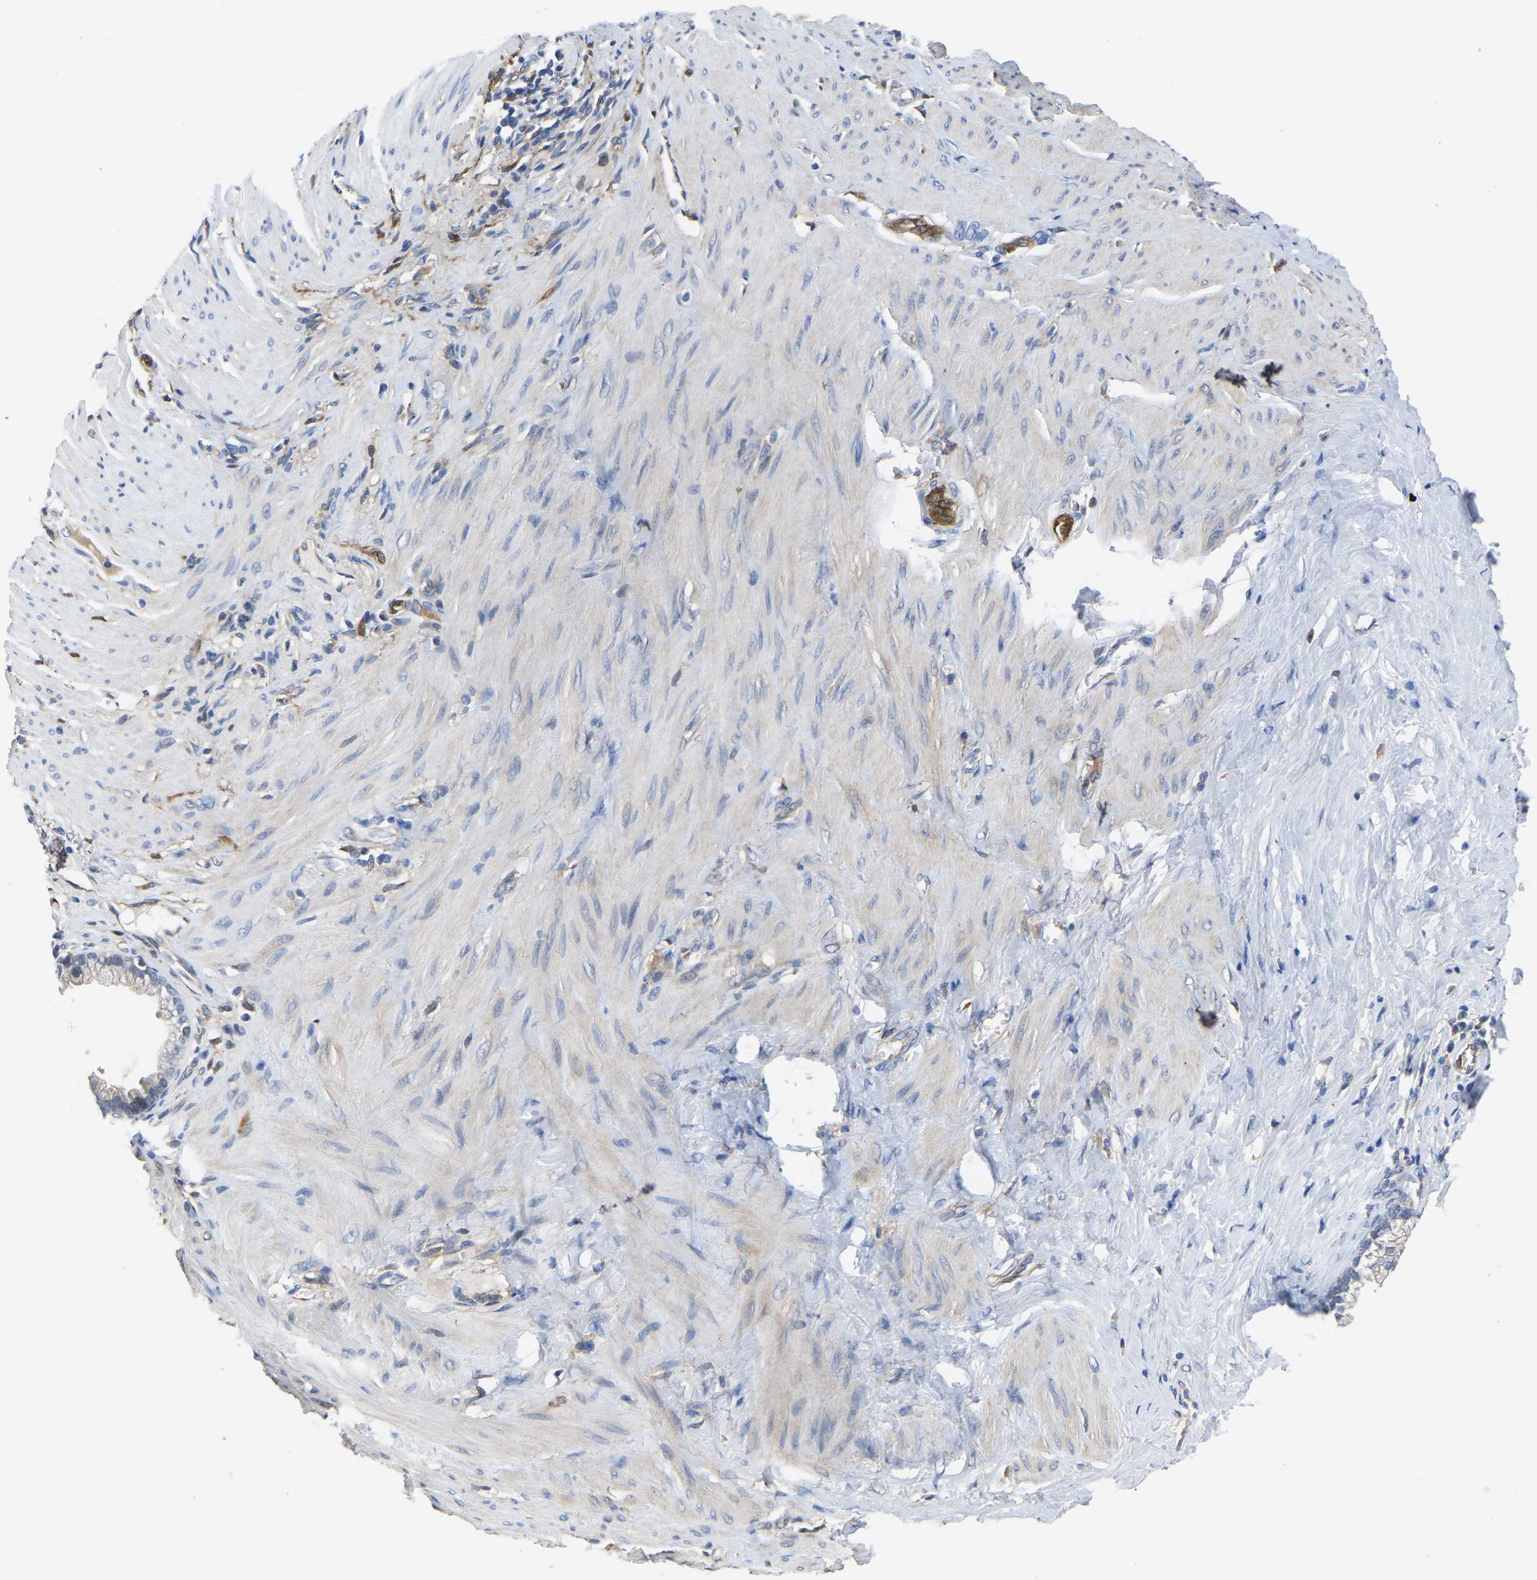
{"staining": {"intensity": "negative", "quantity": "none", "location": "none"}, "tissue": "pancreatic cancer", "cell_type": "Tumor cells", "image_type": "cancer", "snomed": [{"axis": "morphology", "description": "Adenocarcinoma, NOS"}, {"axis": "topography", "description": "Pancreas"}], "caption": "Tumor cells show no significant protein positivity in pancreatic cancer. (DAB (3,3'-diaminobenzidine) immunohistochemistry (IHC) visualized using brightfield microscopy, high magnification).", "gene": "ATG2B", "patient": {"sex": "male", "age": 69}}